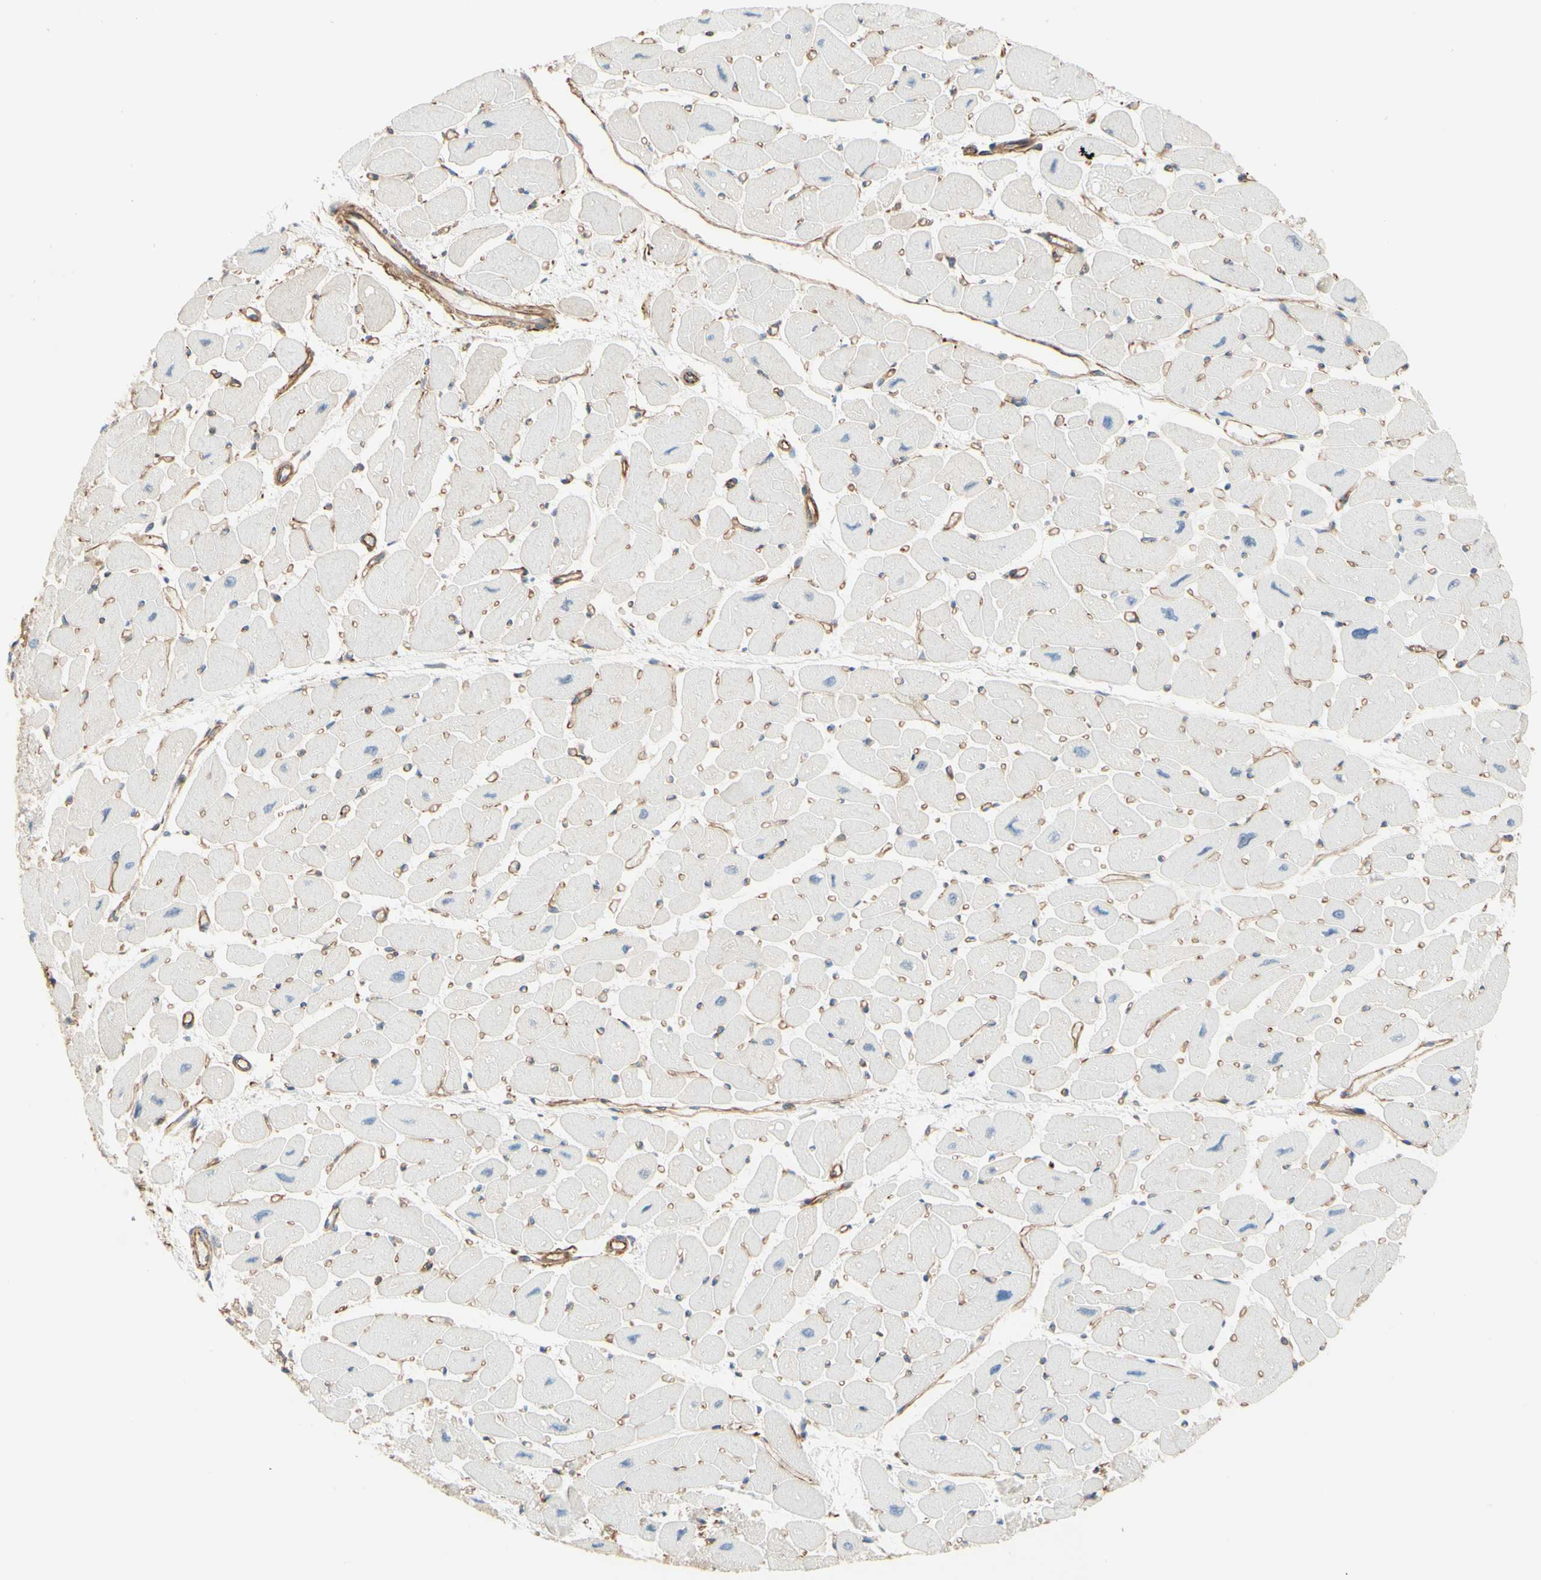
{"staining": {"intensity": "negative", "quantity": "none", "location": "none"}, "tissue": "heart muscle", "cell_type": "Cardiomyocytes", "image_type": "normal", "snomed": [{"axis": "morphology", "description": "Normal tissue, NOS"}, {"axis": "topography", "description": "Heart"}], "caption": "This is an immunohistochemistry (IHC) micrograph of unremarkable human heart muscle. There is no positivity in cardiomyocytes.", "gene": "ENDOD1", "patient": {"sex": "female", "age": 54}}